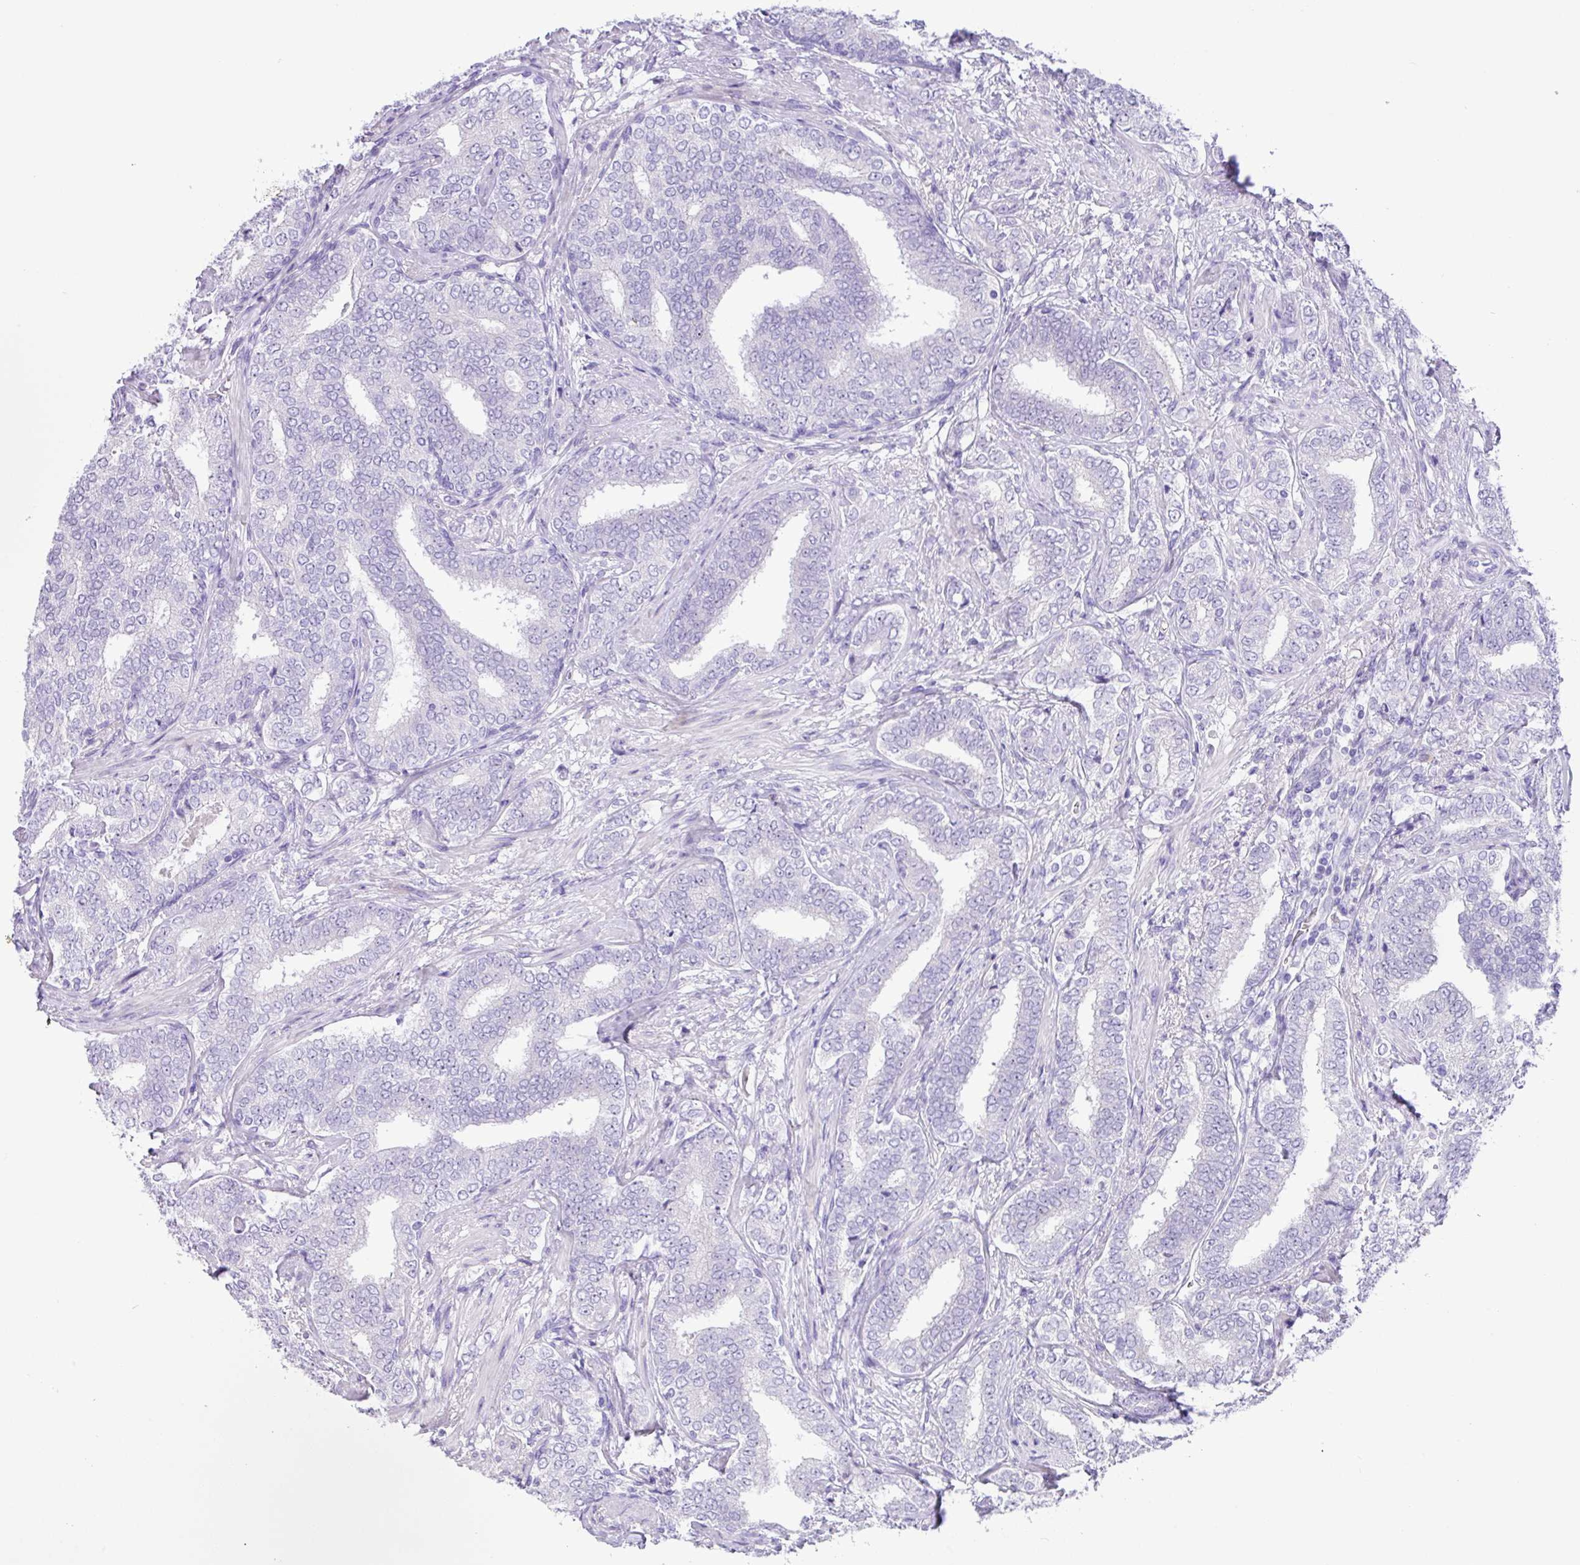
{"staining": {"intensity": "negative", "quantity": "none", "location": "none"}, "tissue": "prostate cancer", "cell_type": "Tumor cells", "image_type": "cancer", "snomed": [{"axis": "morphology", "description": "Adenocarcinoma, High grade"}, {"axis": "topography", "description": "Prostate"}], "caption": "DAB immunohistochemical staining of prostate adenocarcinoma (high-grade) exhibits no significant positivity in tumor cells.", "gene": "MRM2", "patient": {"sex": "male", "age": 72}}